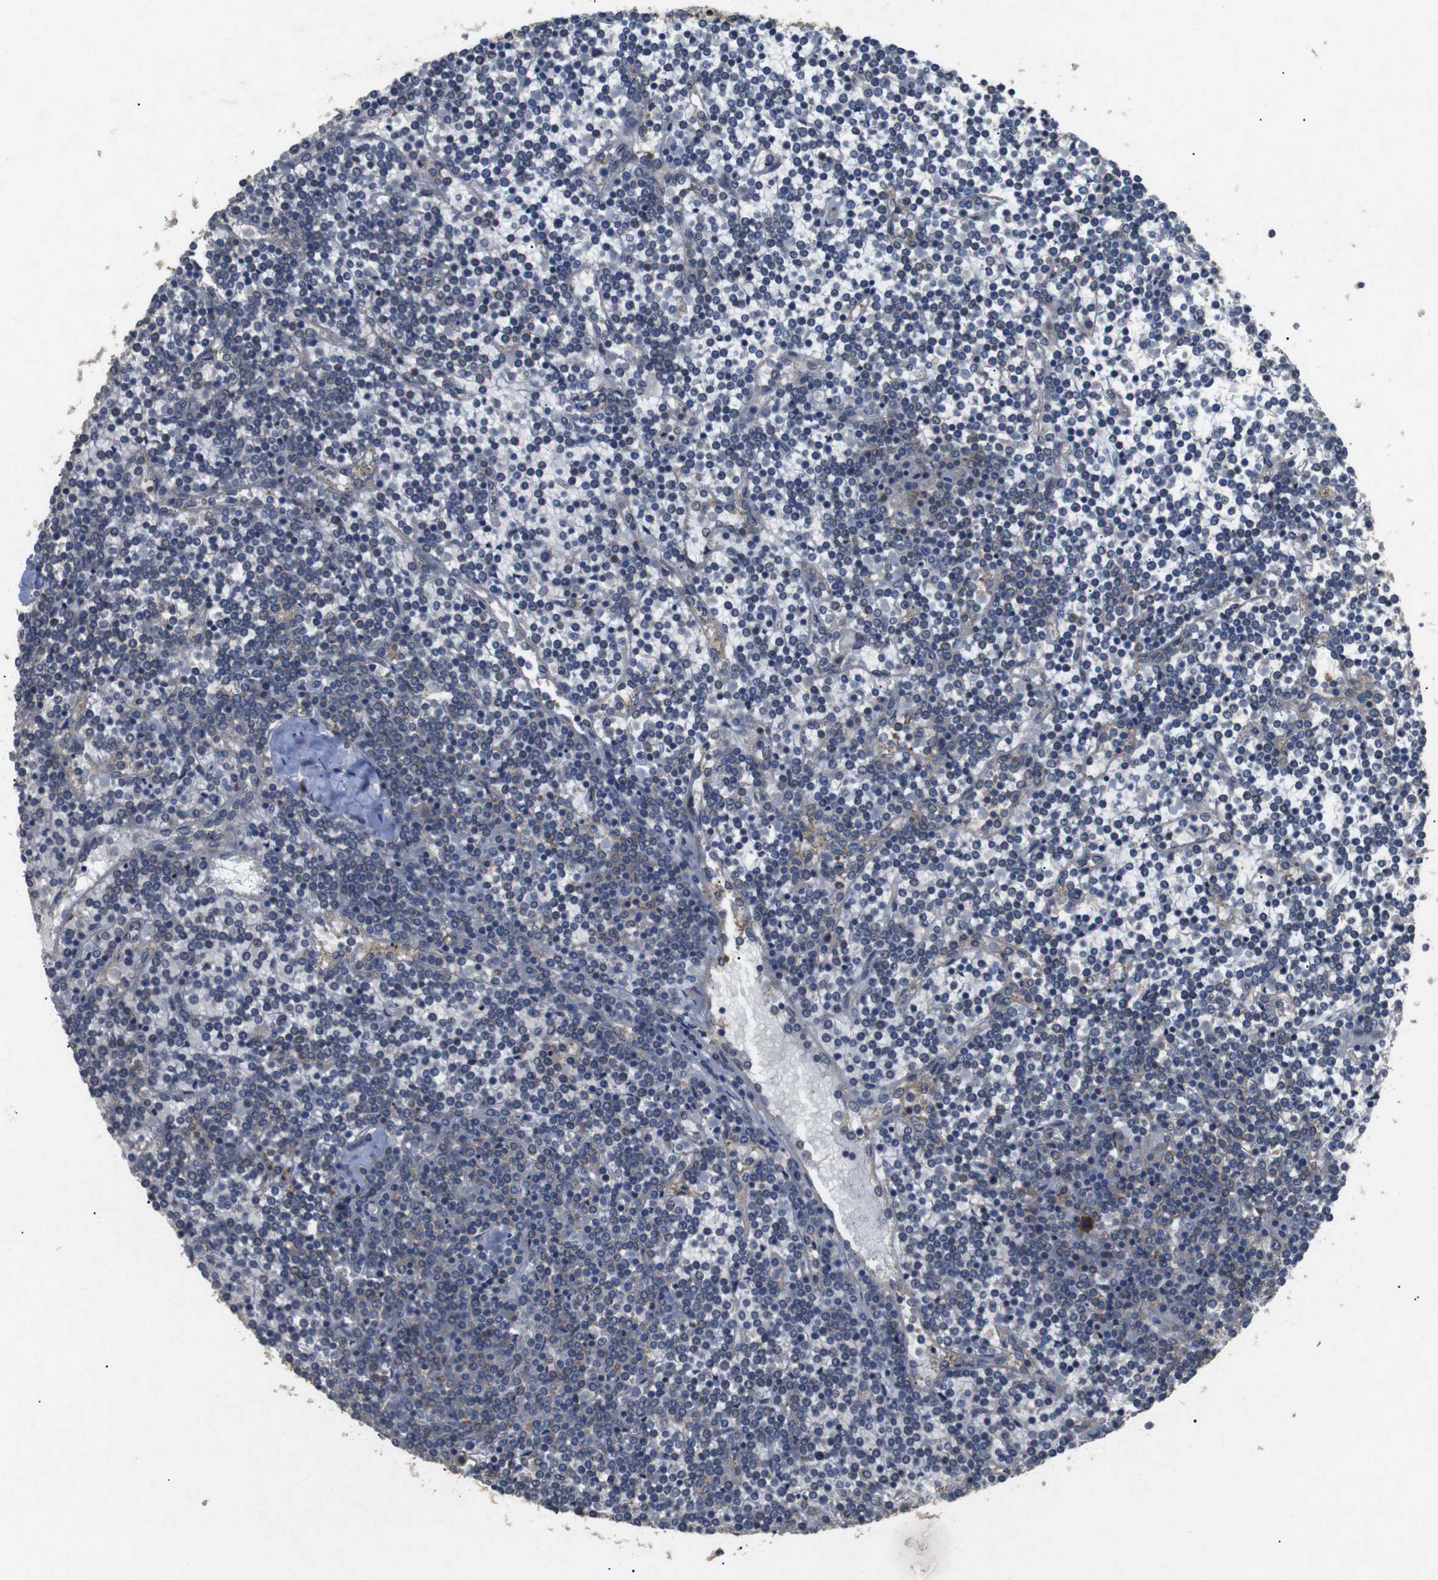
{"staining": {"intensity": "negative", "quantity": "none", "location": "none"}, "tissue": "lymphoma", "cell_type": "Tumor cells", "image_type": "cancer", "snomed": [{"axis": "morphology", "description": "Malignant lymphoma, non-Hodgkin's type, Low grade"}, {"axis": "topography", "description": "Spleen"}], "caption": "Human malignant lymphoma, non-Hodgkin's type (low-grade) stained for a protein using IHC exhibits no expression in tumor cells.", "gene": "BNIP3", "patient": {"sex": "female", "age": 19}}